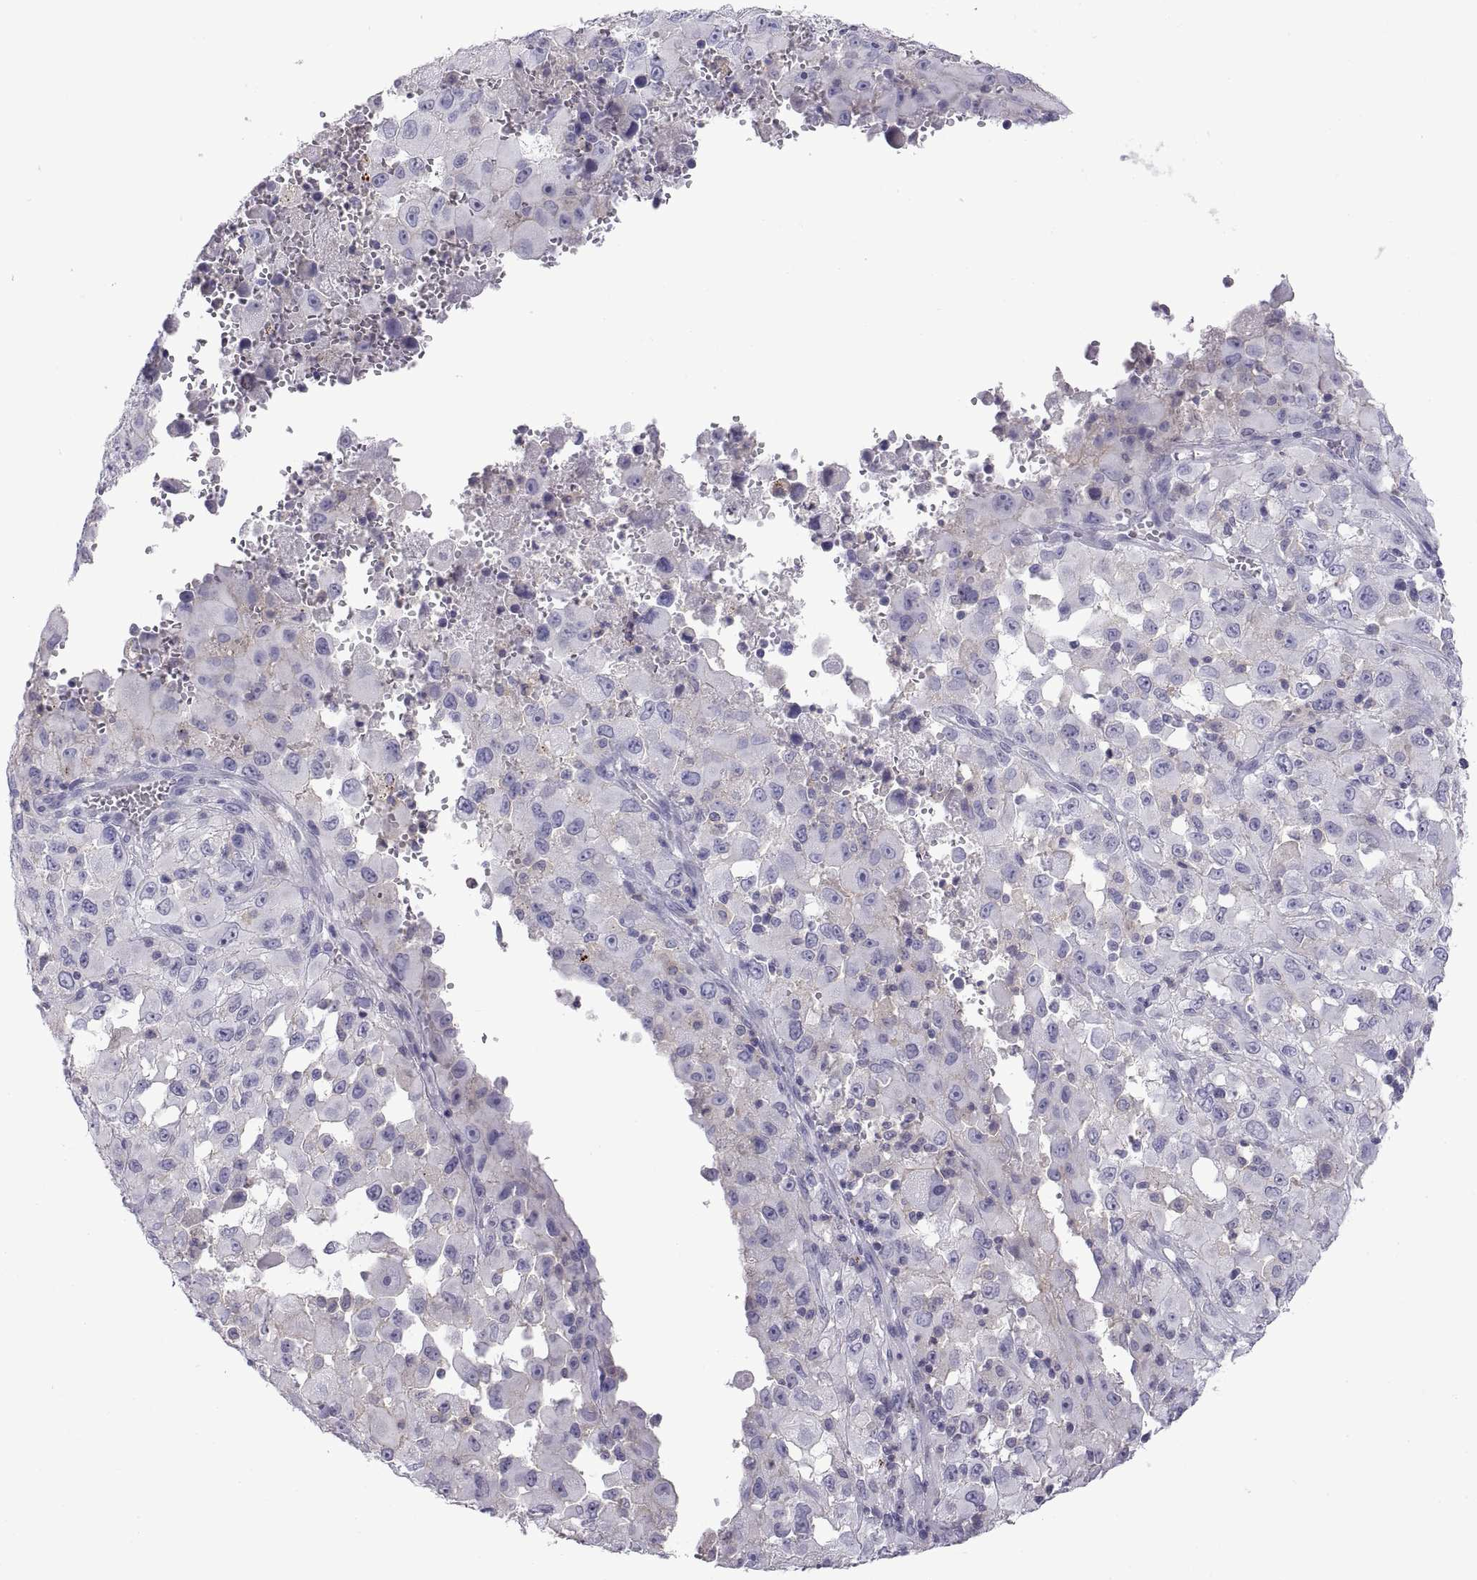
{"staining": {"intensity": "negative", "quantity": "none", "location": "none"}, "tissue": "melanoma", "cell_type": "Tumor cells", "image_type": "cancer", "snomed": [{"axis": "morphology", "description": "Malignant melanoma, Metastatic site"}, {"axis": "topography", "description": "Soft tissue"}], "caption": "IHC image of melanoma stained for a protein (brown), which reveals no expression in tumor cells.", "gene": "RGS19", "patient": {"sex": "male", "age": 50}}